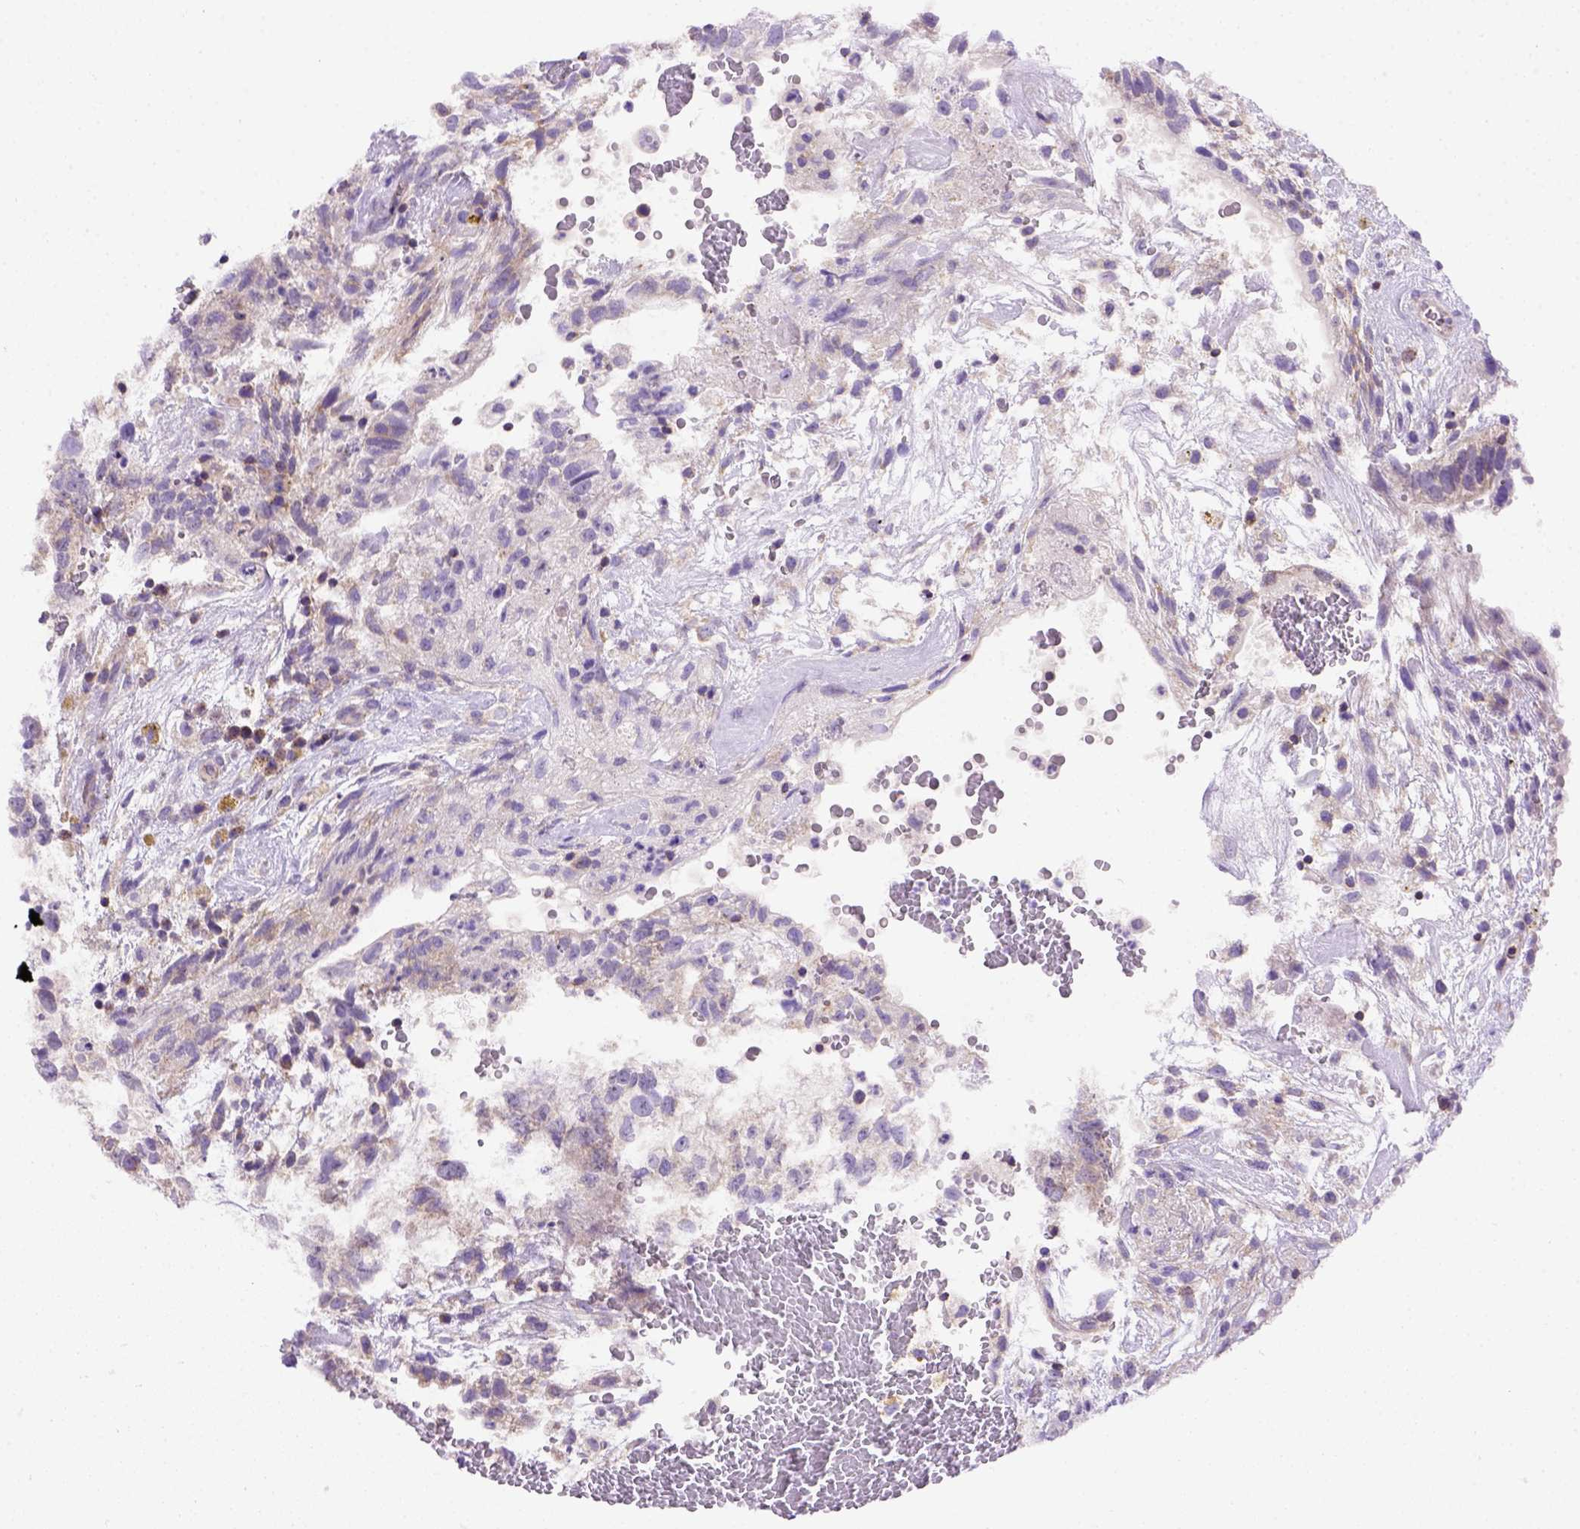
{"staining": {"intensity": "weak", "quantity": ">75%", "location": "cytoplasmic/membranous"}, "tissue": "testis cancer", "cell_type": "Tumor cells", "image_type": "cancer", "snomed": [{"axis": "morphology", "description": "Normal tissue, NOS"}, {"axis": "morphology", "description": "Carcinoma, Embryonal, NOS"}, {"axis": "topography", "description": "Testis"}], "caption": "An image showing weak cytoplasmic/membranous expression in about >75% of tumor cells in testis cancer, as visualized by brown immunohistochemical staining.", "gene": "FOXI1", "patient": {"sex": "male", "age": 32}}